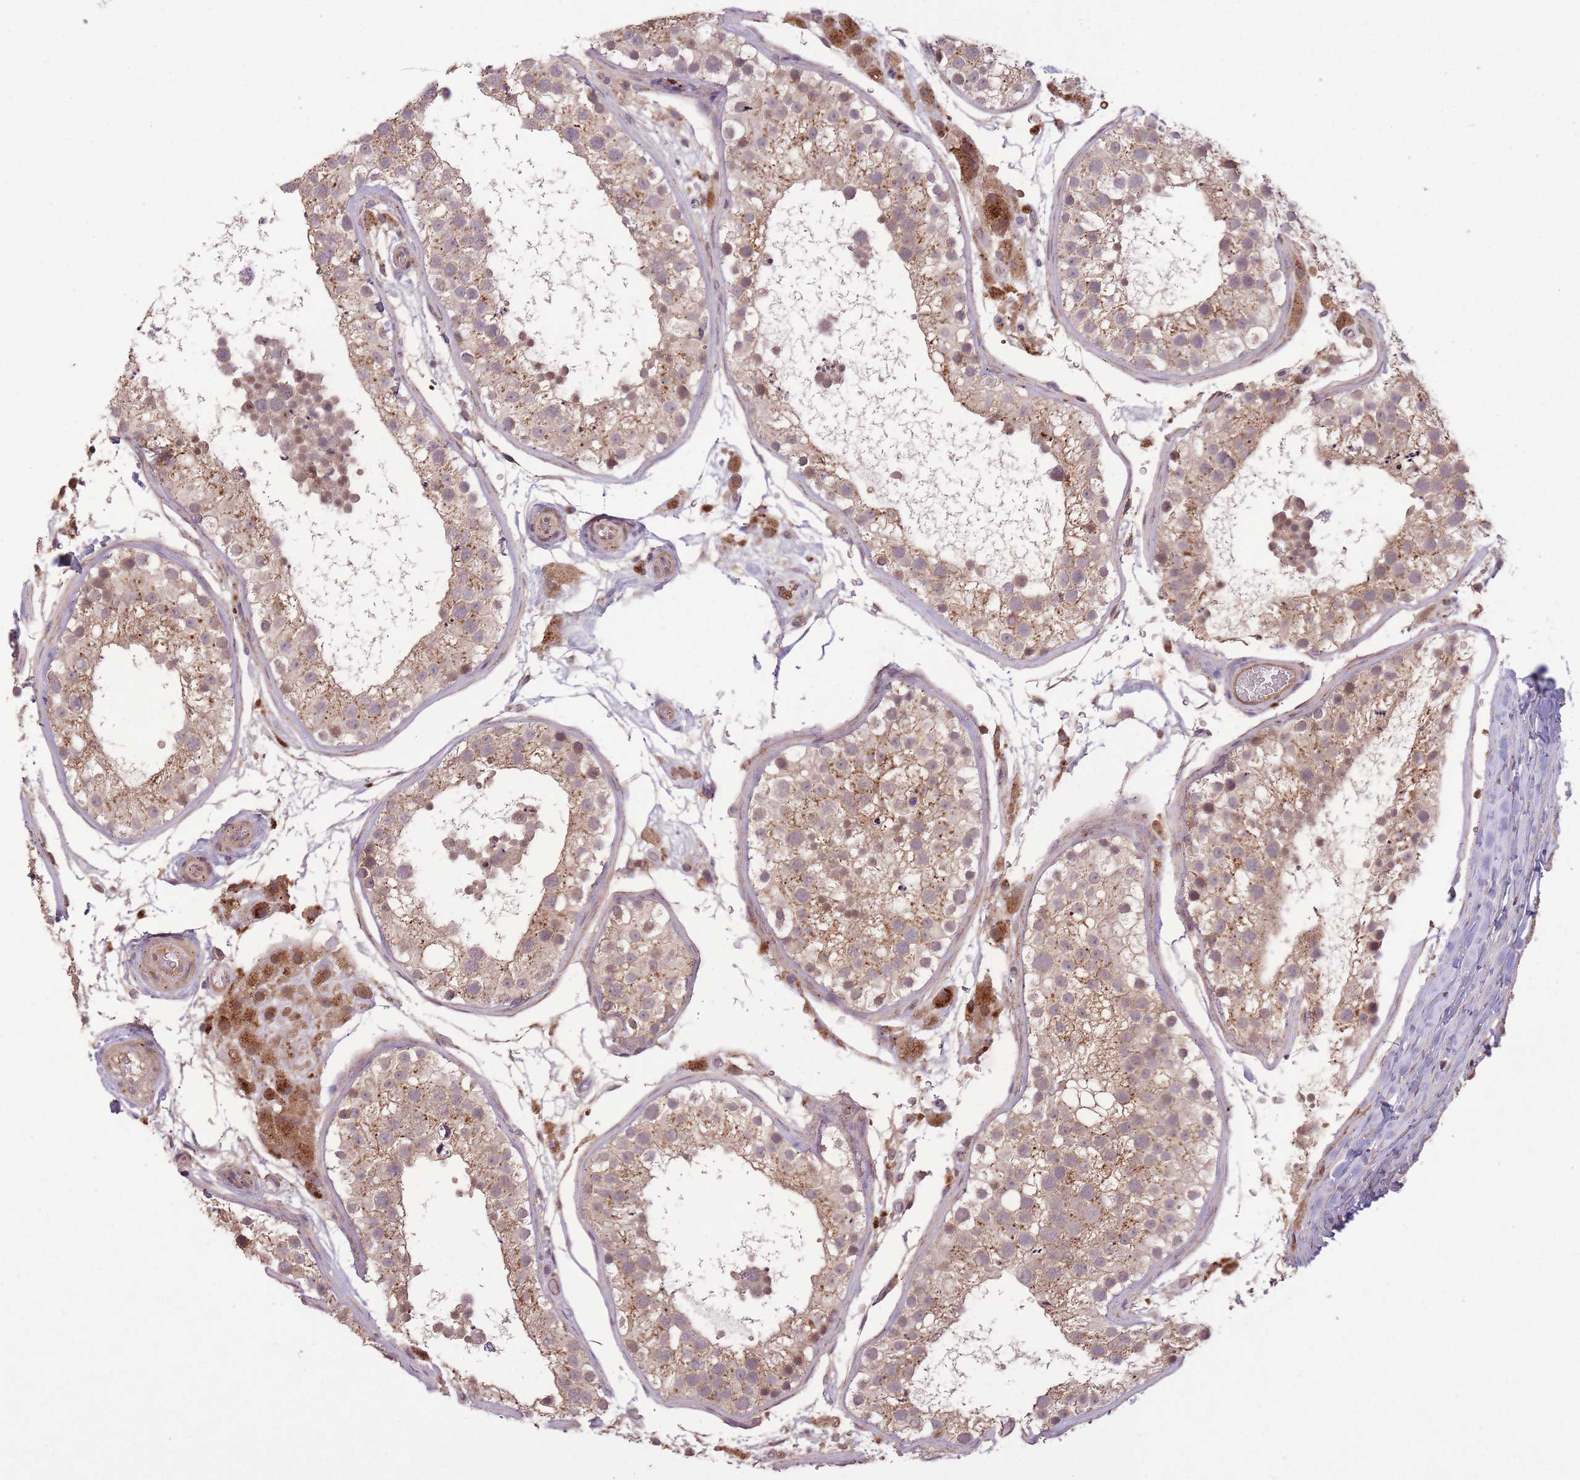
{"staining": {"intensity": "moderate", "quantity": ">75%", "location": "cytoplasmic/membranous,nuclear"}, "tissue": "testis", "cell_type": "Cells in seminiferous ducts", "image_type": "normal", "snomed": [{"axis": "morphology", "description": "Normal tissue, NOS"}, {"axis": "topography", "description": "Testis"}], "caption": "High-power microscopy captured an IHC histopathology image of unremarkable testis, revealing moderate cytoplasmic/membranous,nuclear positivity in about >75% of cells in seminiferous ducts.", "gene": "POLR3F", "patient": {"sex": "male", "age": 26}}